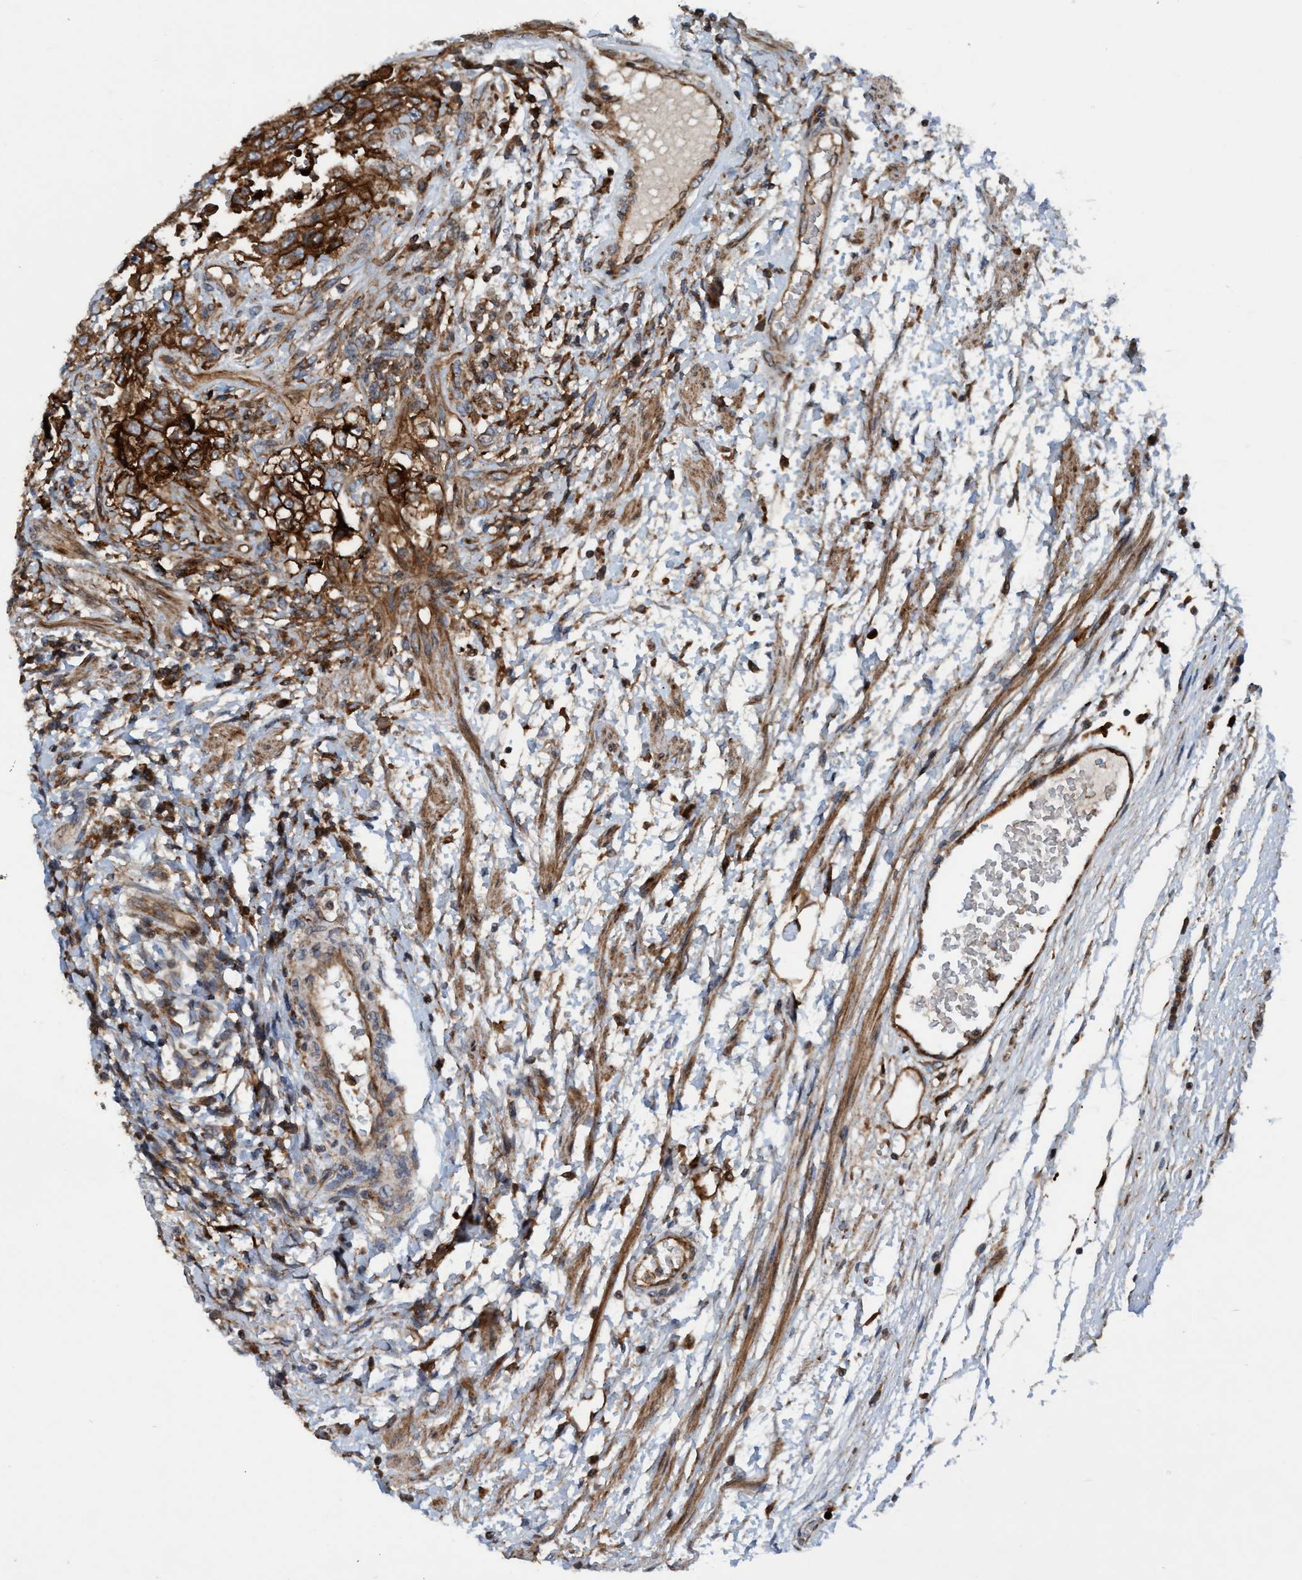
{"staining": {"intensity": "strong", "quantity": "25%-75%", "location": "cytoplasmic/membranous"}, "tissue": "testis cancer", "cell_type": "Tumor cells", "image_type": "cancer", "snomed": [{"axis": "morphology", "description": "Carcinoma, Embryonal, NOS"}, {"axis": "topography", "description": "Testis"}], "caption": "A brown stain shows strong cytoplasmic/membranous positivity of a protein in human testis cancer (embryonal carcinoma) tumor cells.", "gene": "SLC16A3", "patient": {"sex": "male", "age": 26}}